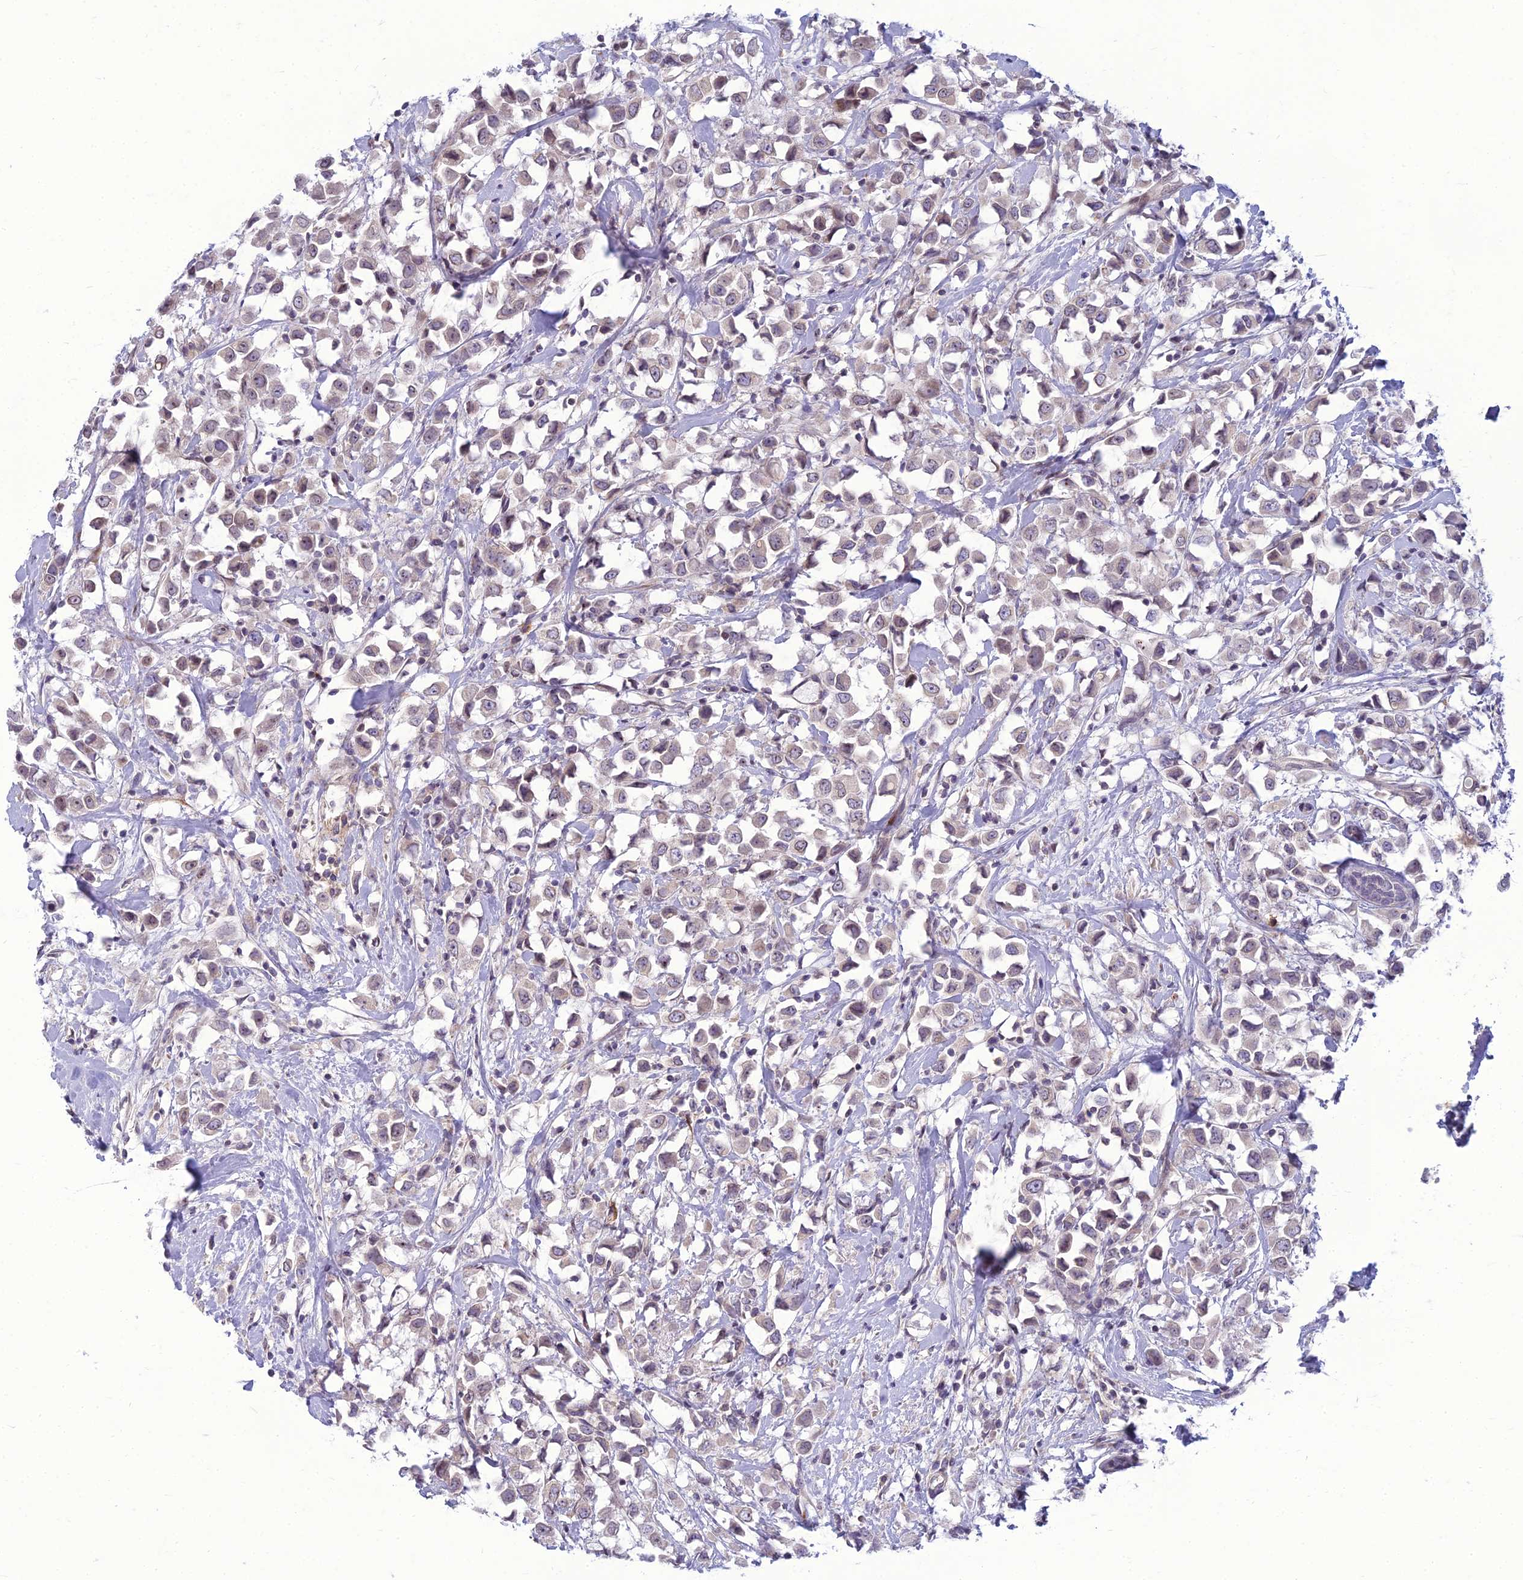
{"staining": {"intensity": "weak", "quantity": "<25%", "location": "cytoplasmic/membranous"}, "tissue": "breast cancer", "cell_type": "Tumor cells", "image_type": "cancer", "snomed": [{"axis": "morphology", "description": "Duct carcinoma"}, {"axis": "topography", "description": "Breast"}], "caption": "Breast cancer was stained to show a protein in brown. There is no significant staining in tumor cells.", "gene": "DTX2", "patient": {"sex": "female", "age": 61}}